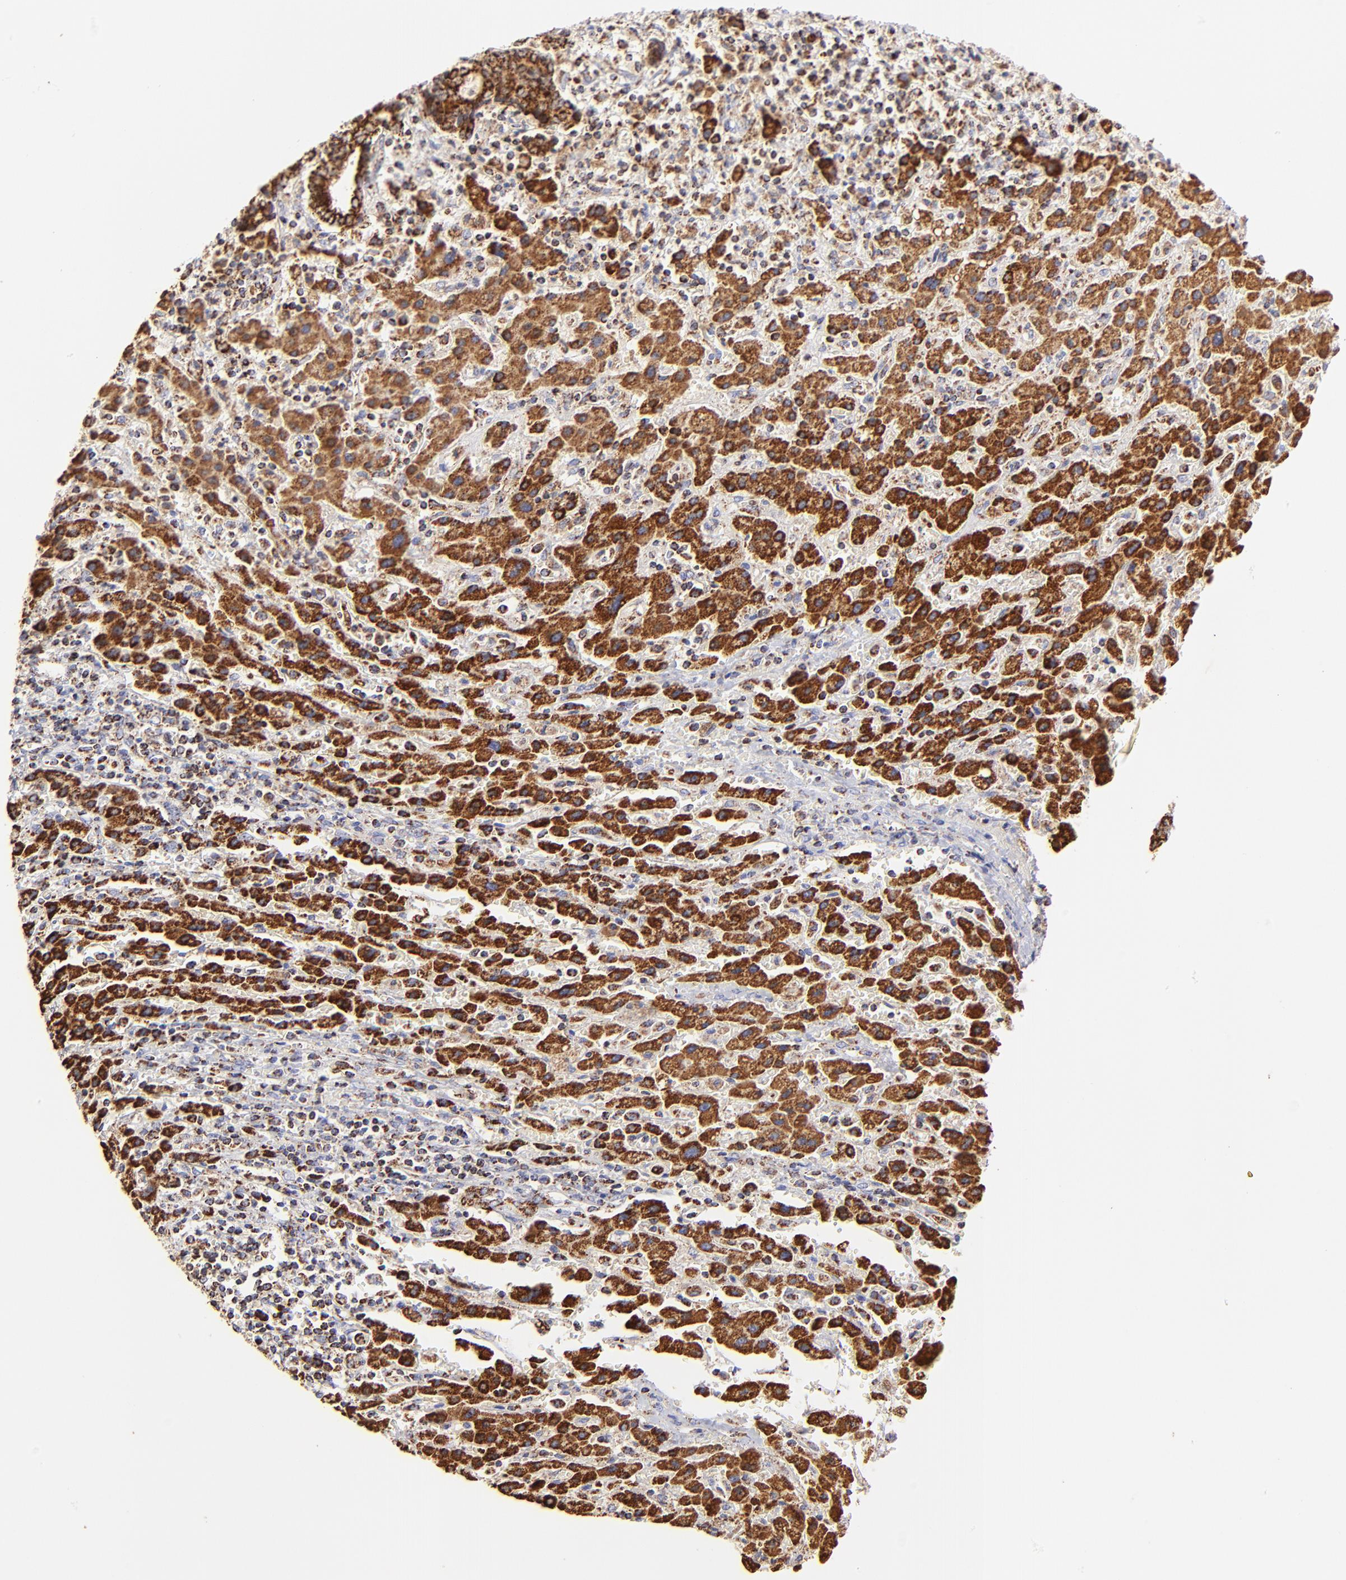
{"staining": {"intensity": "strong", "quantity": ">75%", "location": "cytoplasmic/membranous"}, "tissue": "liver cancer", "cell_type": "Tumor cells", "image_type": "cancer", "snomed": [{"axis": "morphology", "description": "Cholangiocarcinoma"}, {"axis": "topography", "description": "Liver"}], "caption": "Liver cholangiocarcinoma stained with immunohistochemistry displays strong cytoplasmic/membranous staining in approximately >75% of tumor cells.", "gene": "ECH1", "patient": {"sex": "male", "age": 57}}